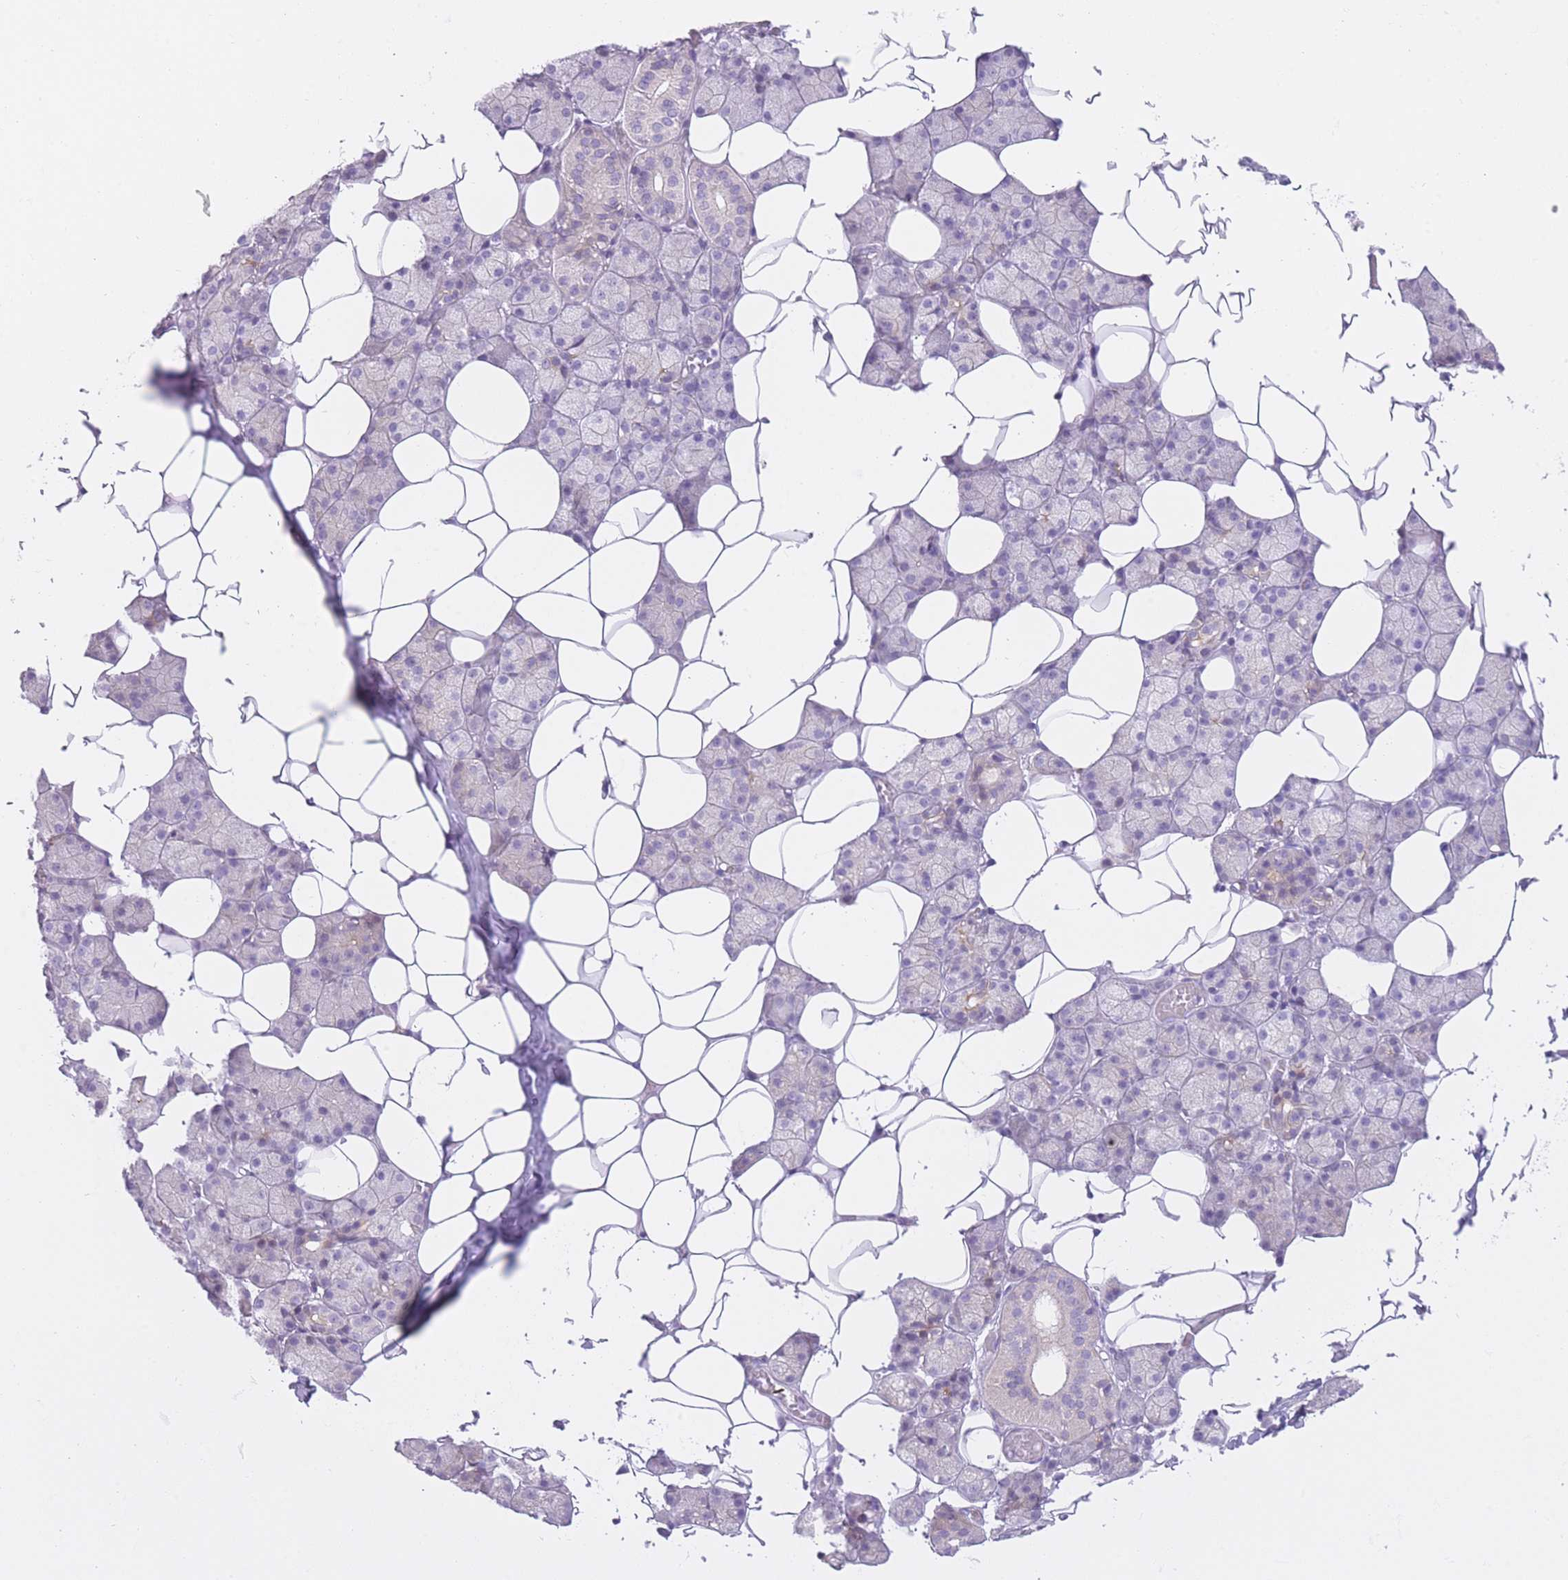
{"staining": {"intensity": "negative", "quantity": "none", "location": "none"}, "tissue": "salivary gland", "cell_type": "Glandular cells", "image_type": "normal", "snomed": [{"axis": "morphology", "description": "Normal tissue, NOS"}, {"axis": "topography", "description": "Salivary gland"}], "caption": "The image displays no staining of glandular cells in unremarkable salivary gland.", "gene": "IMPG1", "patient": {"sex": "female", "age": 33}}